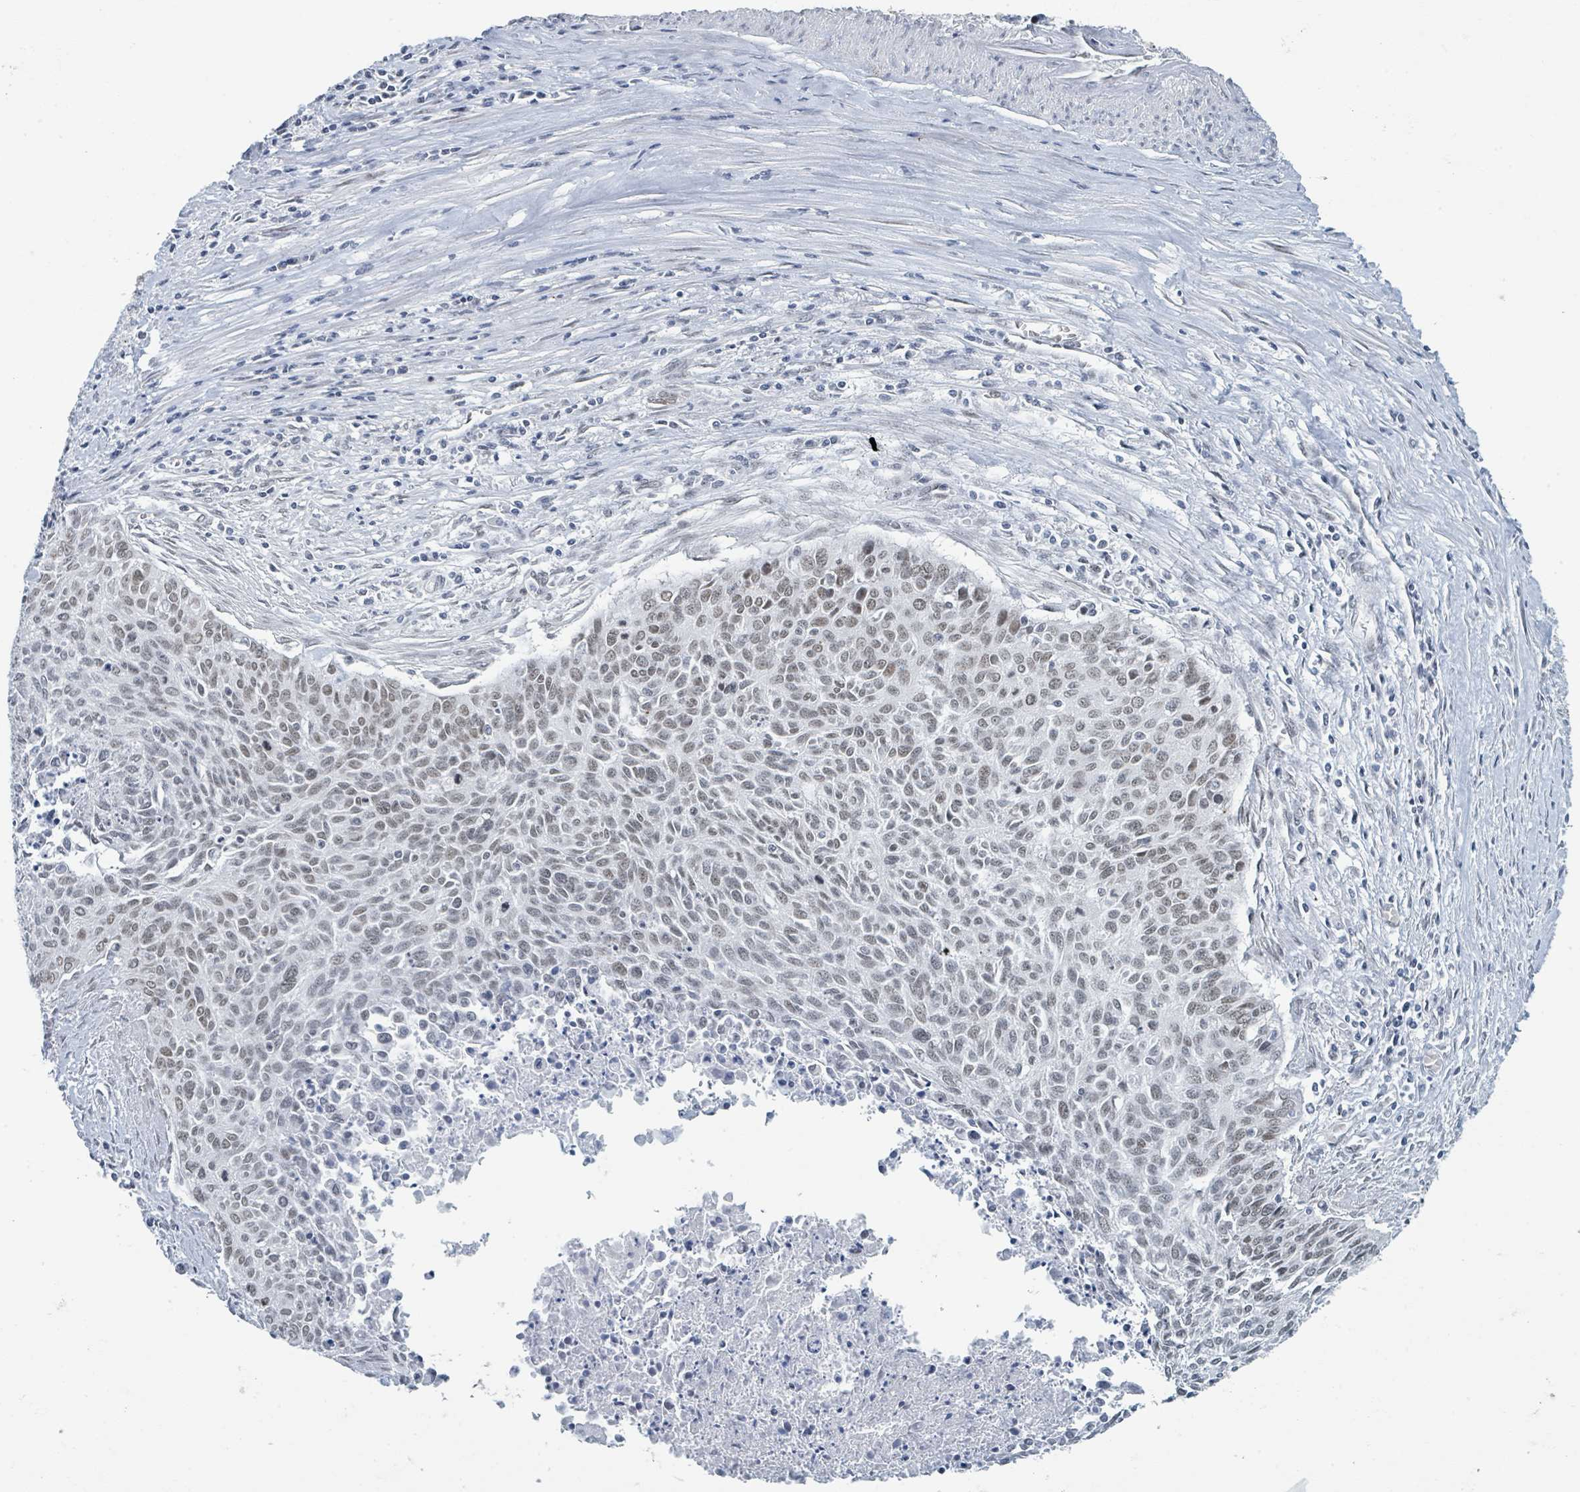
{"staining": {"intensity": "weak", "quantity": "25%-75%", "location": "nuclear"}, "tissue": "cervical cancer", "cell_type": "Tumor cells", "image_type": "cancer", "snomed": [{"axis": "morphology", "description": "Squamous cell carcinoma, NOS"}, {"axis": "topography", "description": "Cervix"}], "caption": "A brown stain highlights weak nuclear expression of a protein in human cervical squamous cell carcinoma tumor cells.", "gene": "EHMT2", "patient": {"sex": "female", "age": 55}}